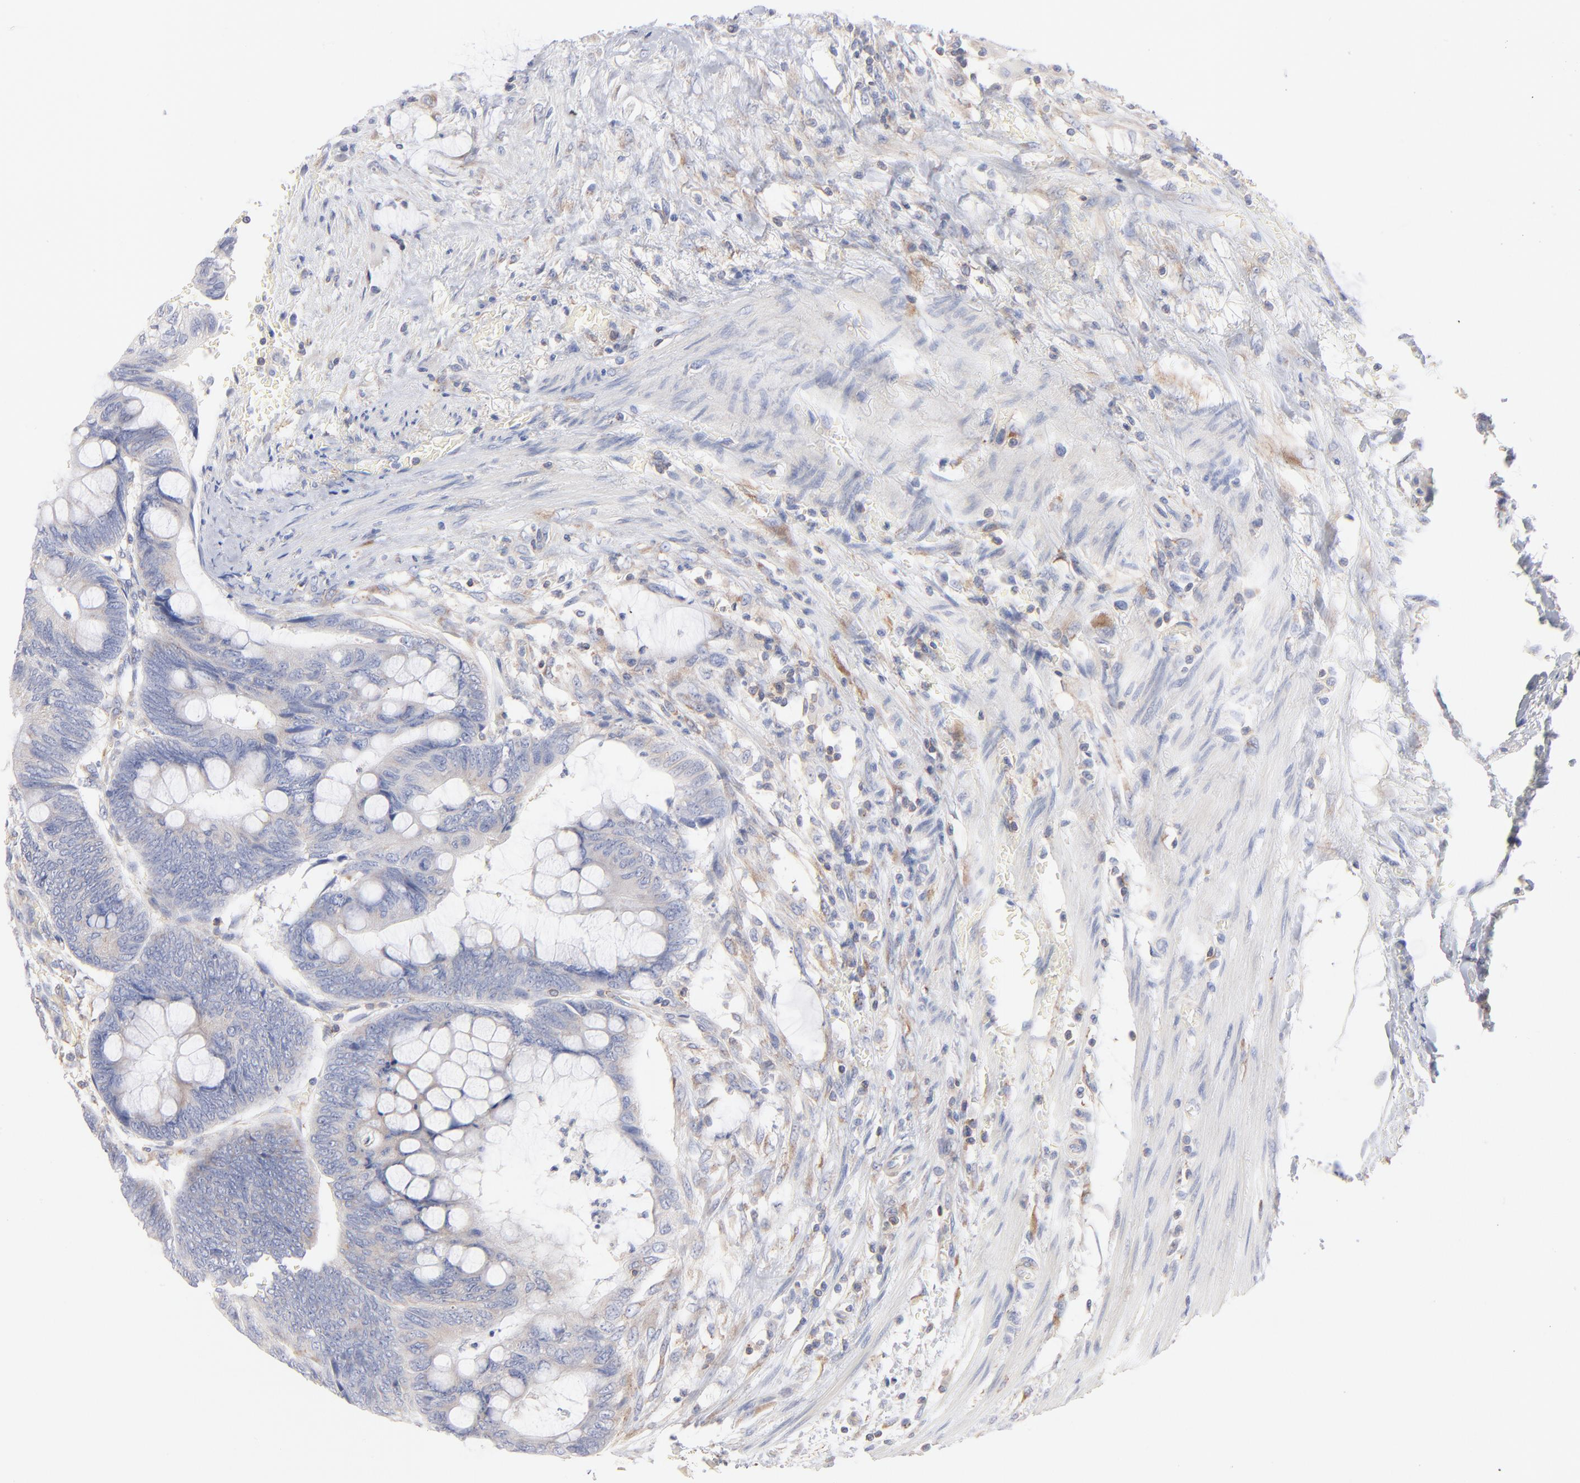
{"staining": {"intensity": "negative", "quantity": "none", "location": "none"}, "tissue": "colorectal cancer", "cell_type": "Tumor cells", "image_type": "cancer", "snomed": [{"axis": "morphology", "description": "Normal tissue, NOS"}, {"axis": "morphology", "description": "Adenocarcinoma, NOS"}, {"axis": "topography", "description": "Rectum"}], "caption": "An immunohistochemistry (IHC) histopathology image of adenocarcinoma (colorectal) is shown. There is no staining in tumor cells of adenocarcinoma (colorectal).", "gene": "SEPTIN6", "patient": {"sex": "male", "age": 92}}